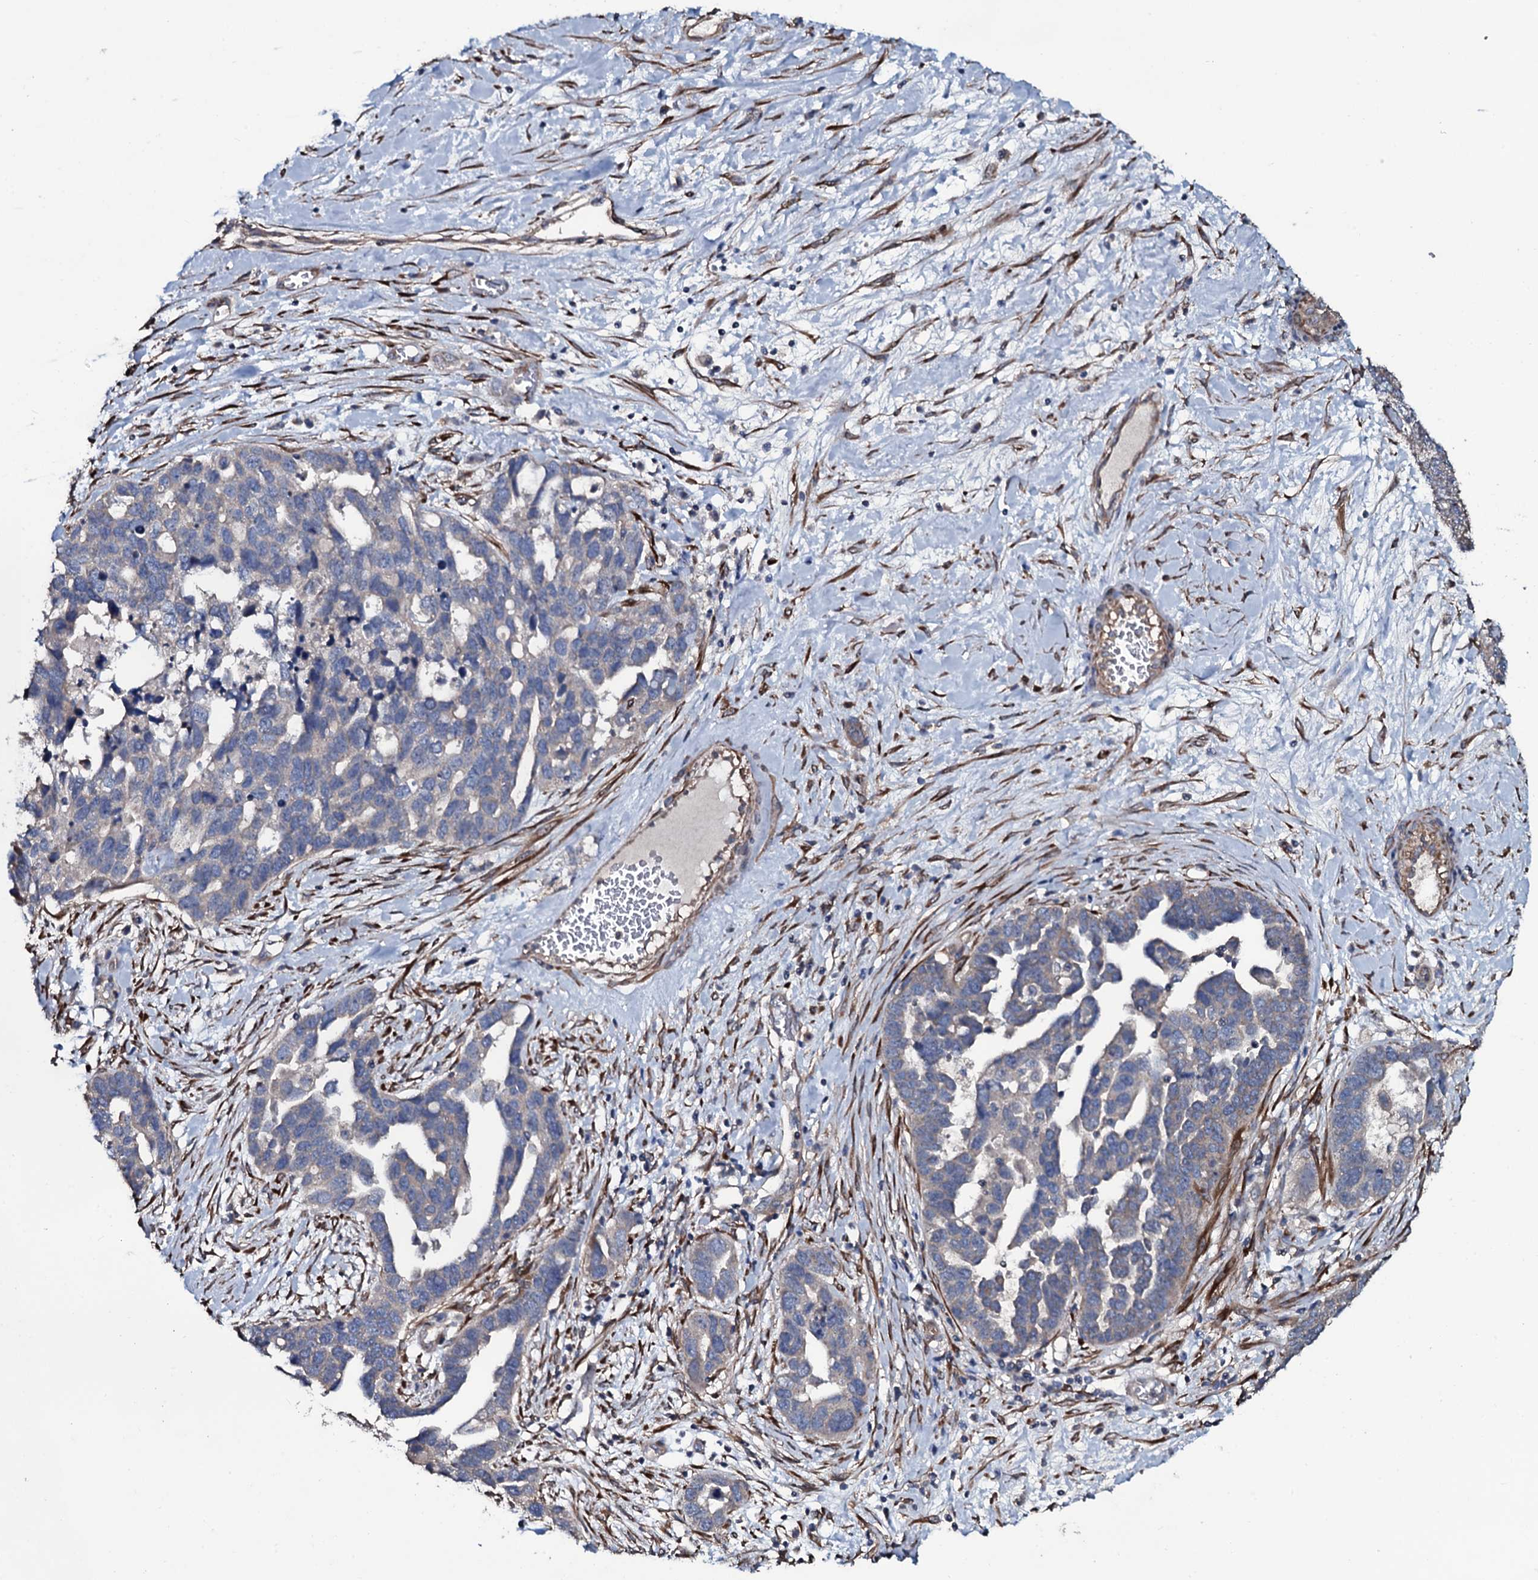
{"staining": {"intensity": "negative", "quantity": "none", "location": "none"}, "tissue": "ovarian cancer", "cell_type": "Tumor cells", "image_type": "cancer", "snomed": [{"axis": "morphology", "description": "Cystadenocarcinoma, serous, NOS"}, {"axis": "topography", "description": "Ovary"}], "caption": "The IHC photomicrograph has no significant expression in tumor cells of serous cystadenocarcinoma (ovarian) tissue.", "gene": "WIPF3", "patient": {"sex": "female", "age": 54}}